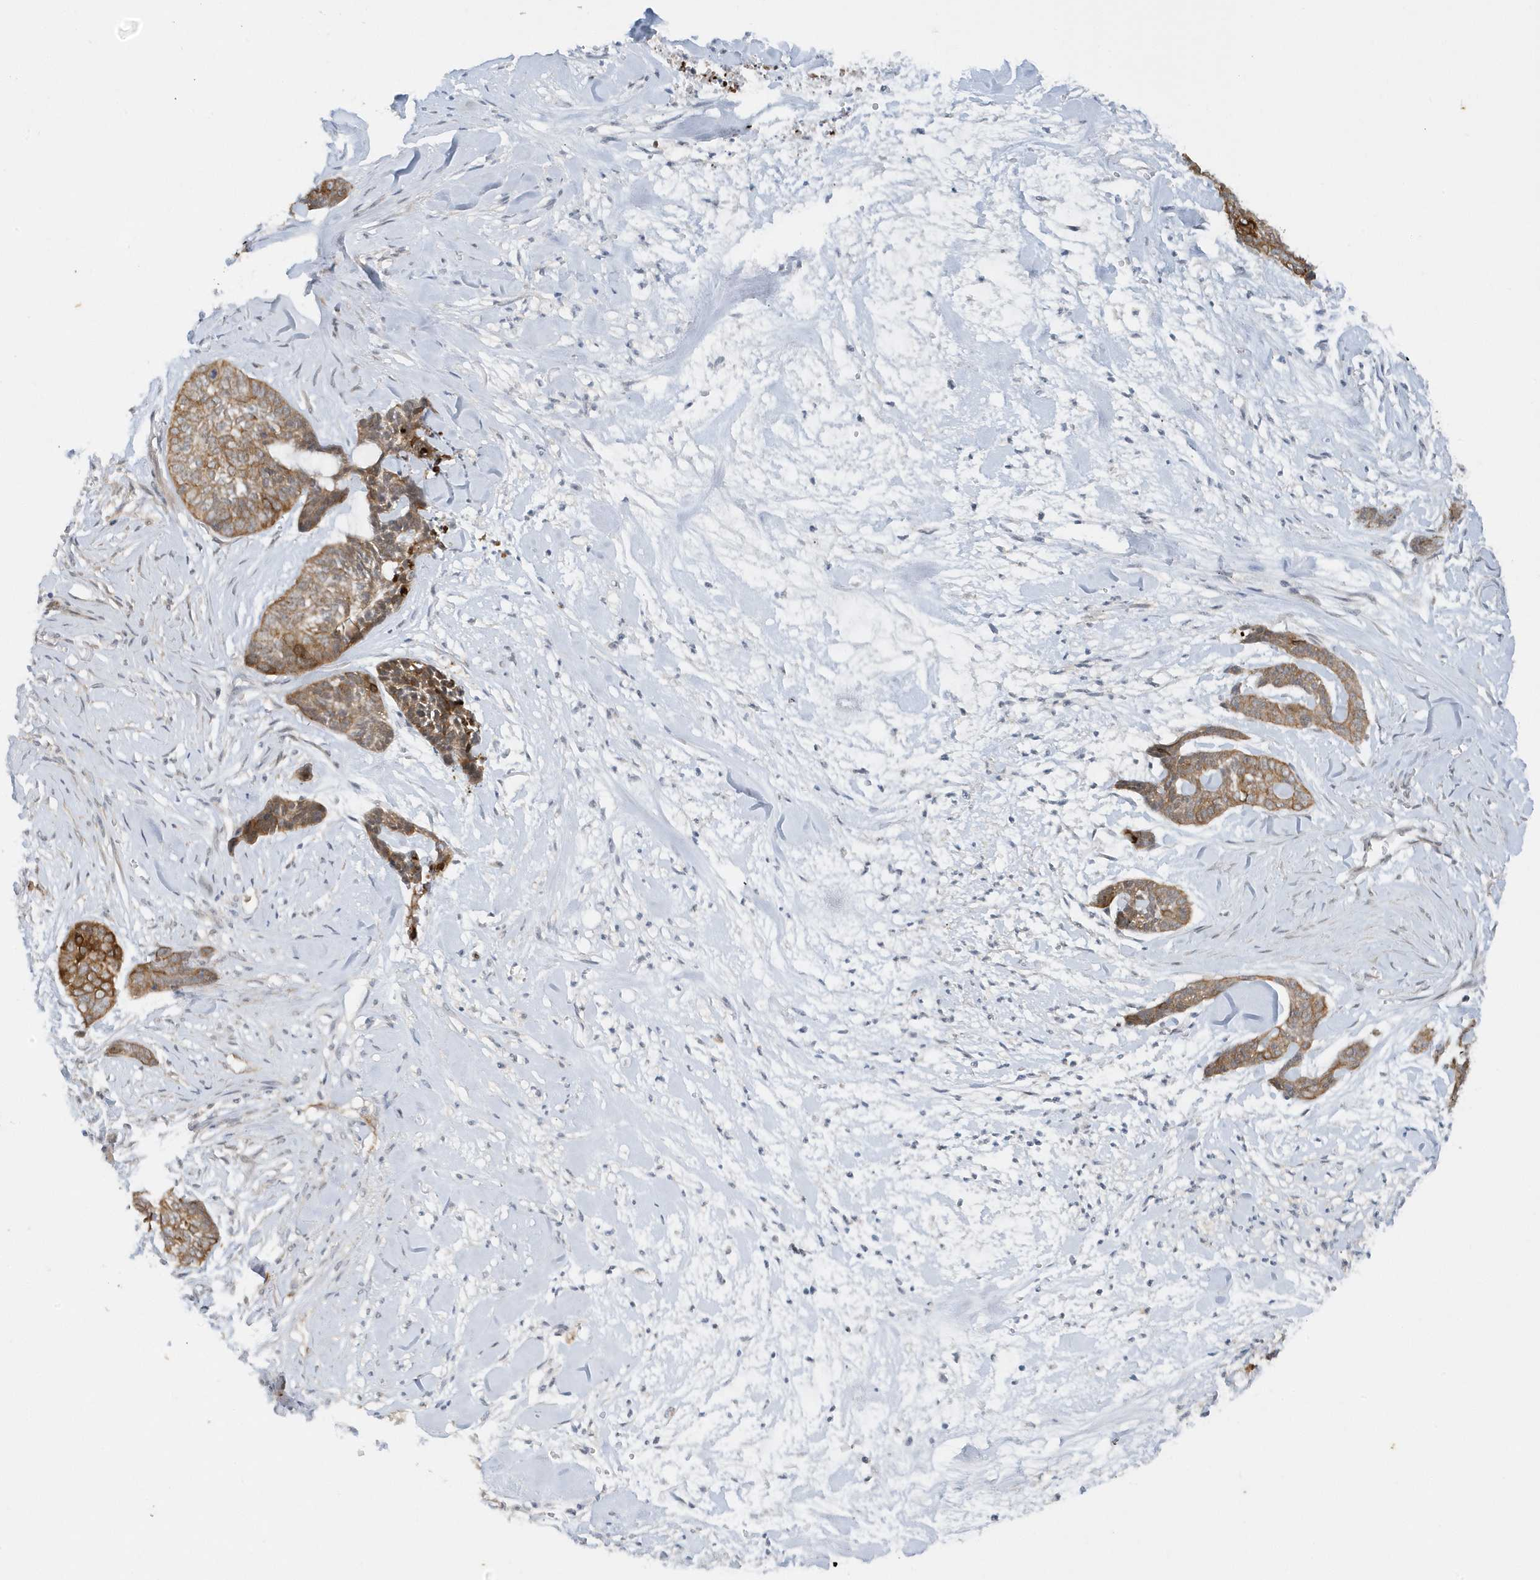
{"staining": {"intensity": "moderate", "quantity": ">75%", "location": "cytoplasmic/membranous"}, "tissue": "skin cancer", "cell_type": "Tumor cells", "image_type": "cancer", "snomed": [{"axis": "morphology", "description": "Basal cell carcinoma"}, {"axis": "topography", "description": "Skin"}], "caption": "Protein analysis of skin basal cell carcinoma tissue demonstrates moderate cytoplasmic/membranous expression in about >75% of tumor cells.", "gene": "PARD3B", "patient": {"sex": "female", "age": 64}}